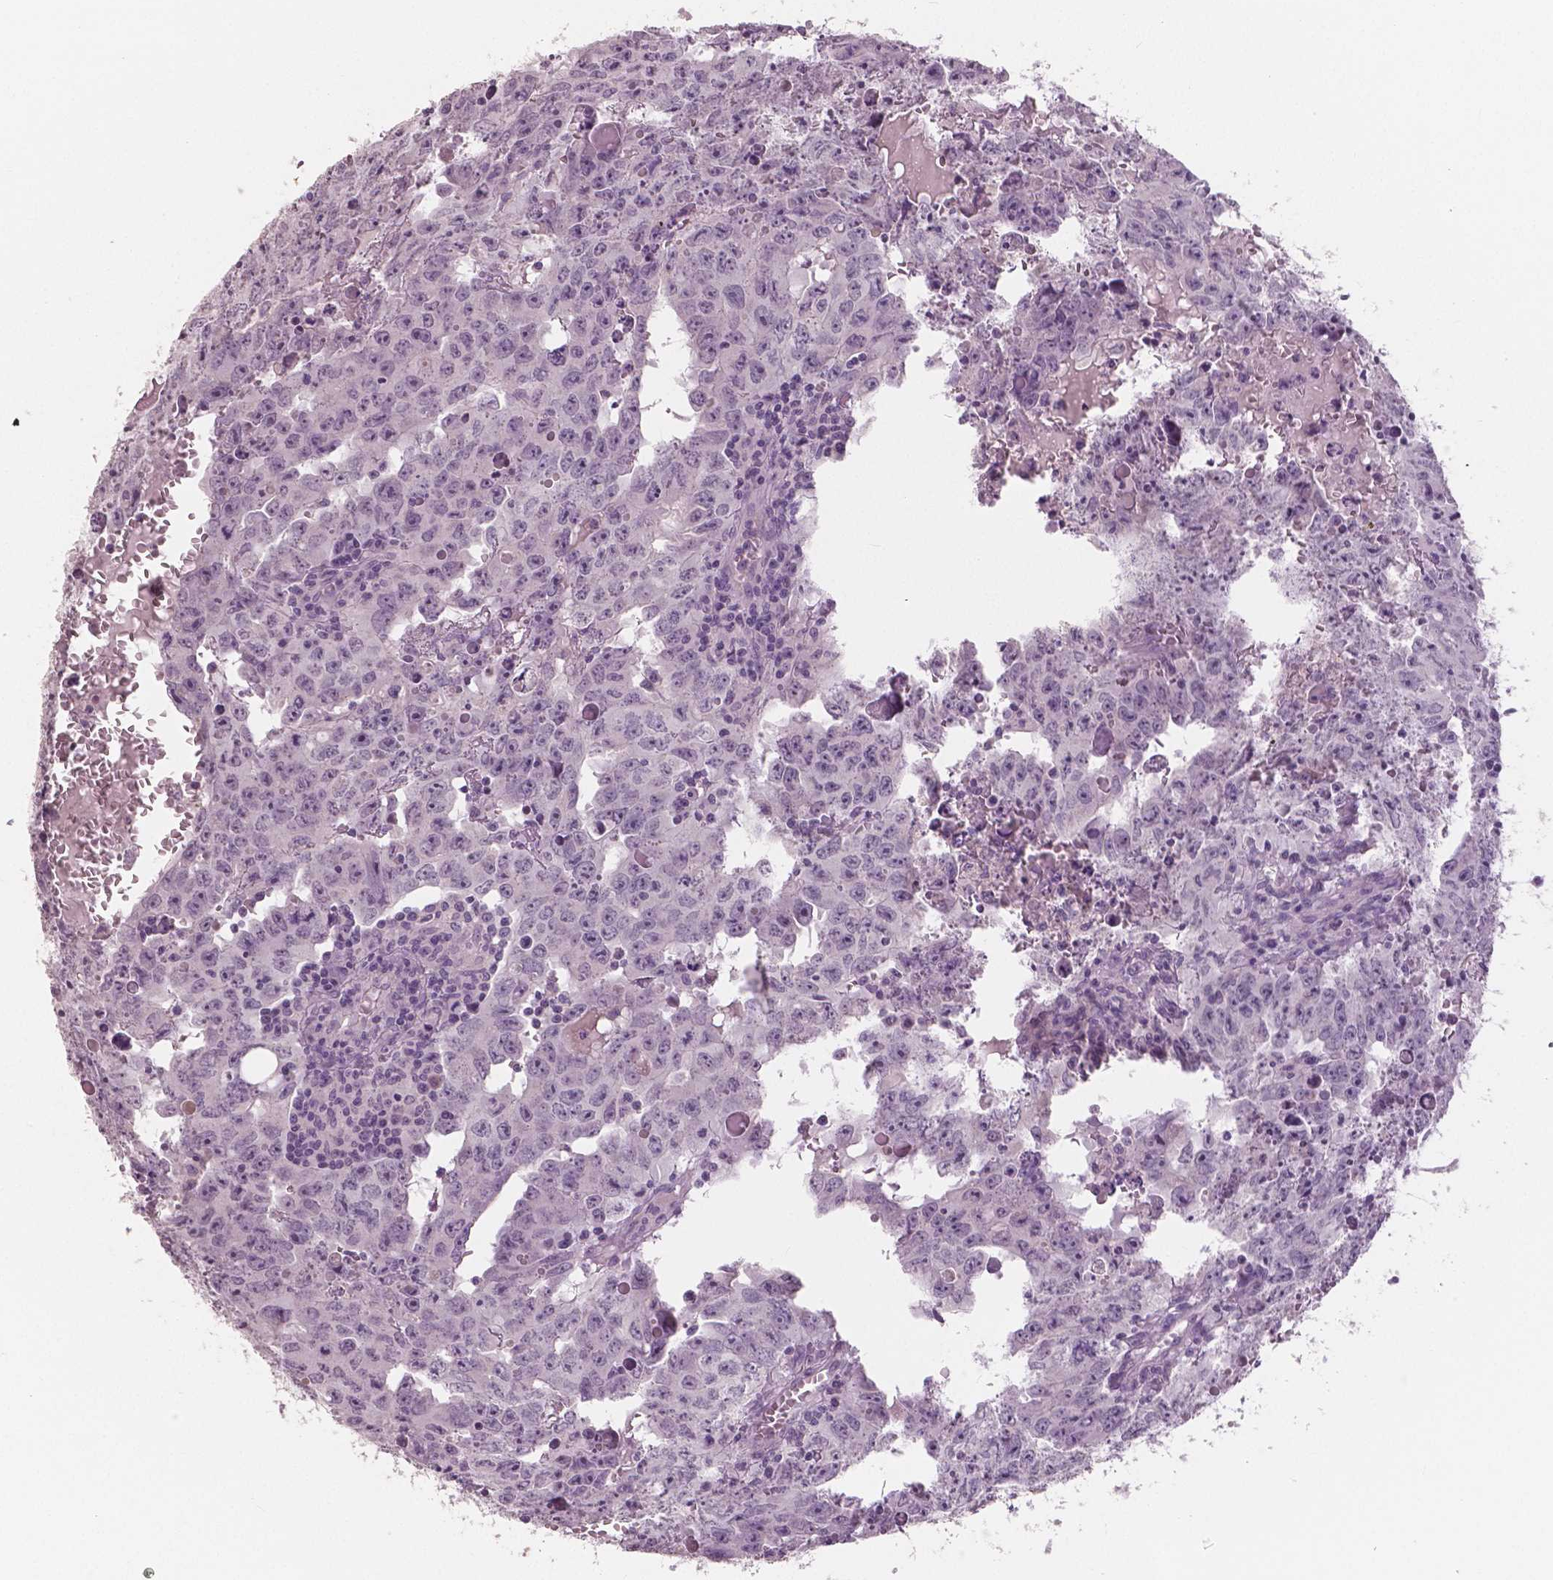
{"staining": {"intensity": "negative", "quantity": "none", "location": "none"}, "tissue": "testis cancer", "cell_type": "Tumor cells", "image_type": "cancer", "snomed": [{"axis": "morphology", "description": "Carcinoma, Embryonal, NOS"}, {"axis": "topography", "description": "Testis"}], "caption": "DAB (3,3'-diaminobenzidine) immunohistochemical staining of testis embryonal carcinoma shows no significant expression in tumor cells.", "gene": "NECAB1", "patient": {"sex": "male", "age": 22}}